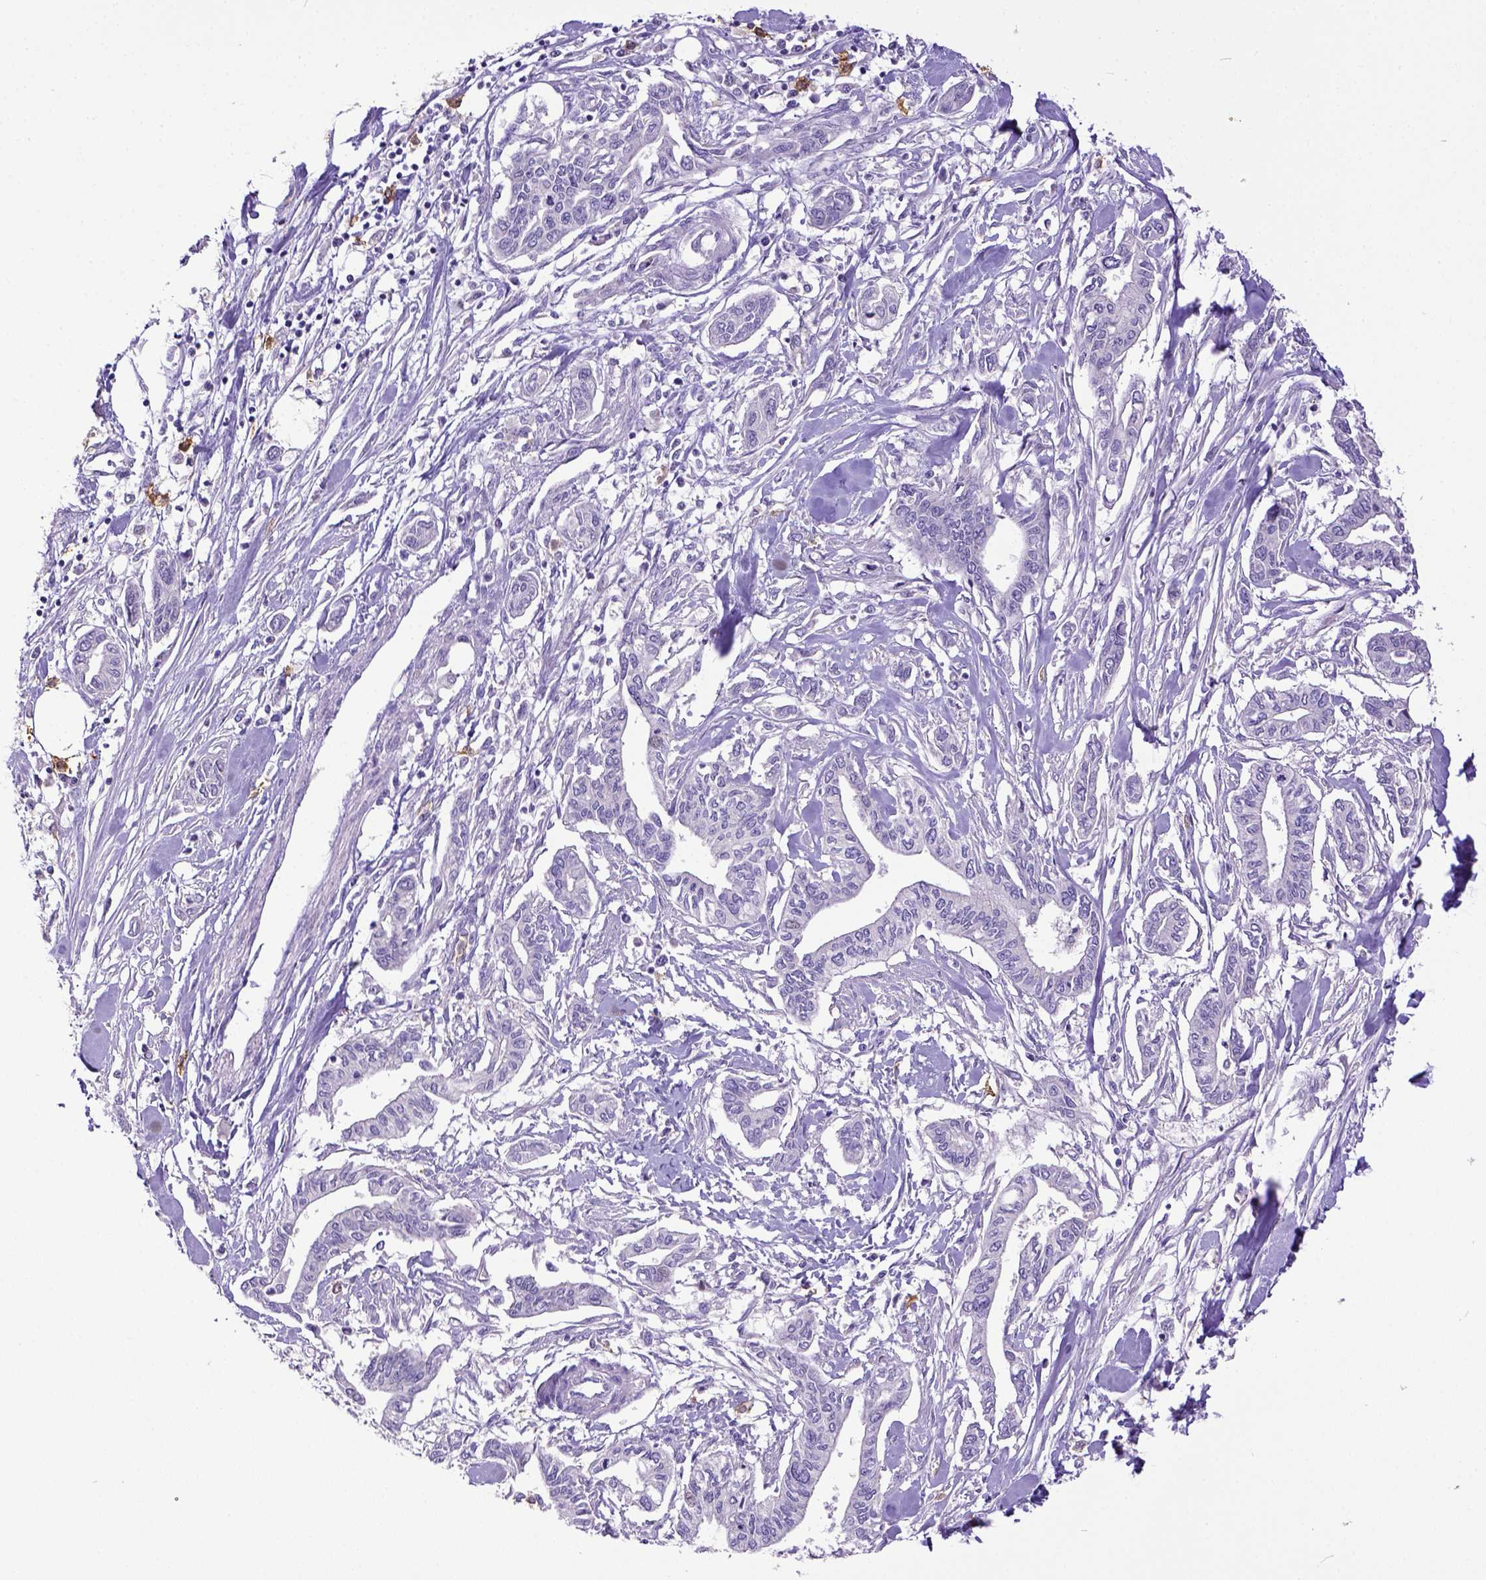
{"staining": {"intensity": "negative", "quantity": "none", "location": "none"}, "tissue": "pancreatic cancer", "cell_type": "Tumor cells", "image_type": "cancer", "snomed": [{"axis": "morphology", "description": "Adenocarcinoma, NOS"}, {"axis": "topography", "description": "Pancreas"}], "caption": "High magnification brightfield microscopy of adenocarcinoma (pancreatic) stained with DAB (3,3'-diaminobenzidine) (brown) and counterstained with hematoxylin (blue): tumor cells show no significant expression.", "gene": "KIT", "patient": {"sex": "male", "age": 60}}